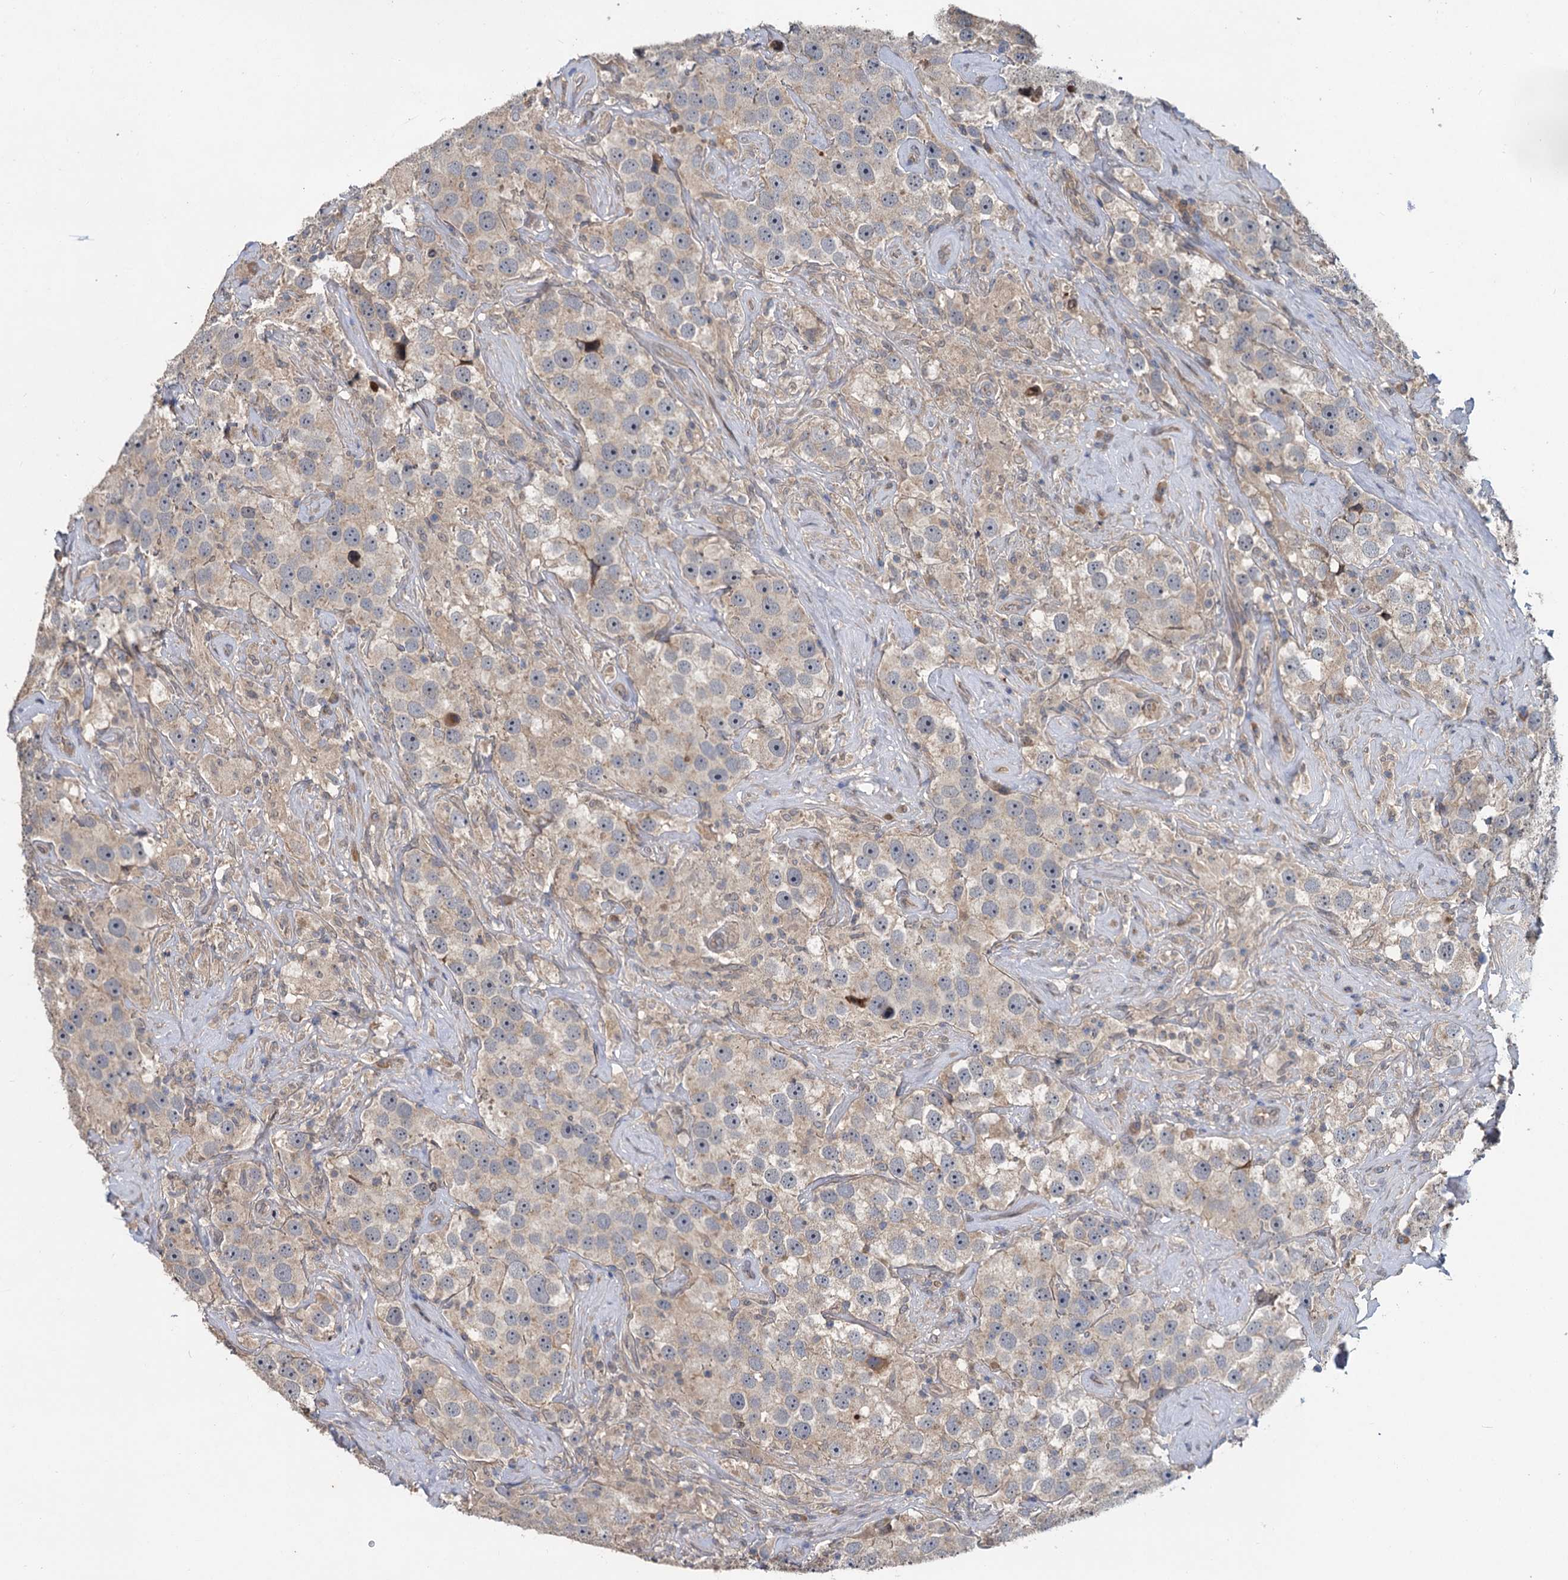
{"staining": {"intensity": "weak", "quantity": ">75%", "location": "cytoplasmic/membranous"}, "tissue": "testis cancer", "cell_type": "Tumor cells", "image_type": "cancer", "snomed": [{"axis": "morphology", "description": "Seminoma, NOS"}, {"axis": "topography", "description": "Testis"}], "caption": "Immunohistochemical staining of human testis seminoma exhibits low levels of weak cytoplasmic/membranous expression in approximately >75% of tumor cells.", "gene": "ZNF324", "patient": {"sex": "male", "age": 49}}